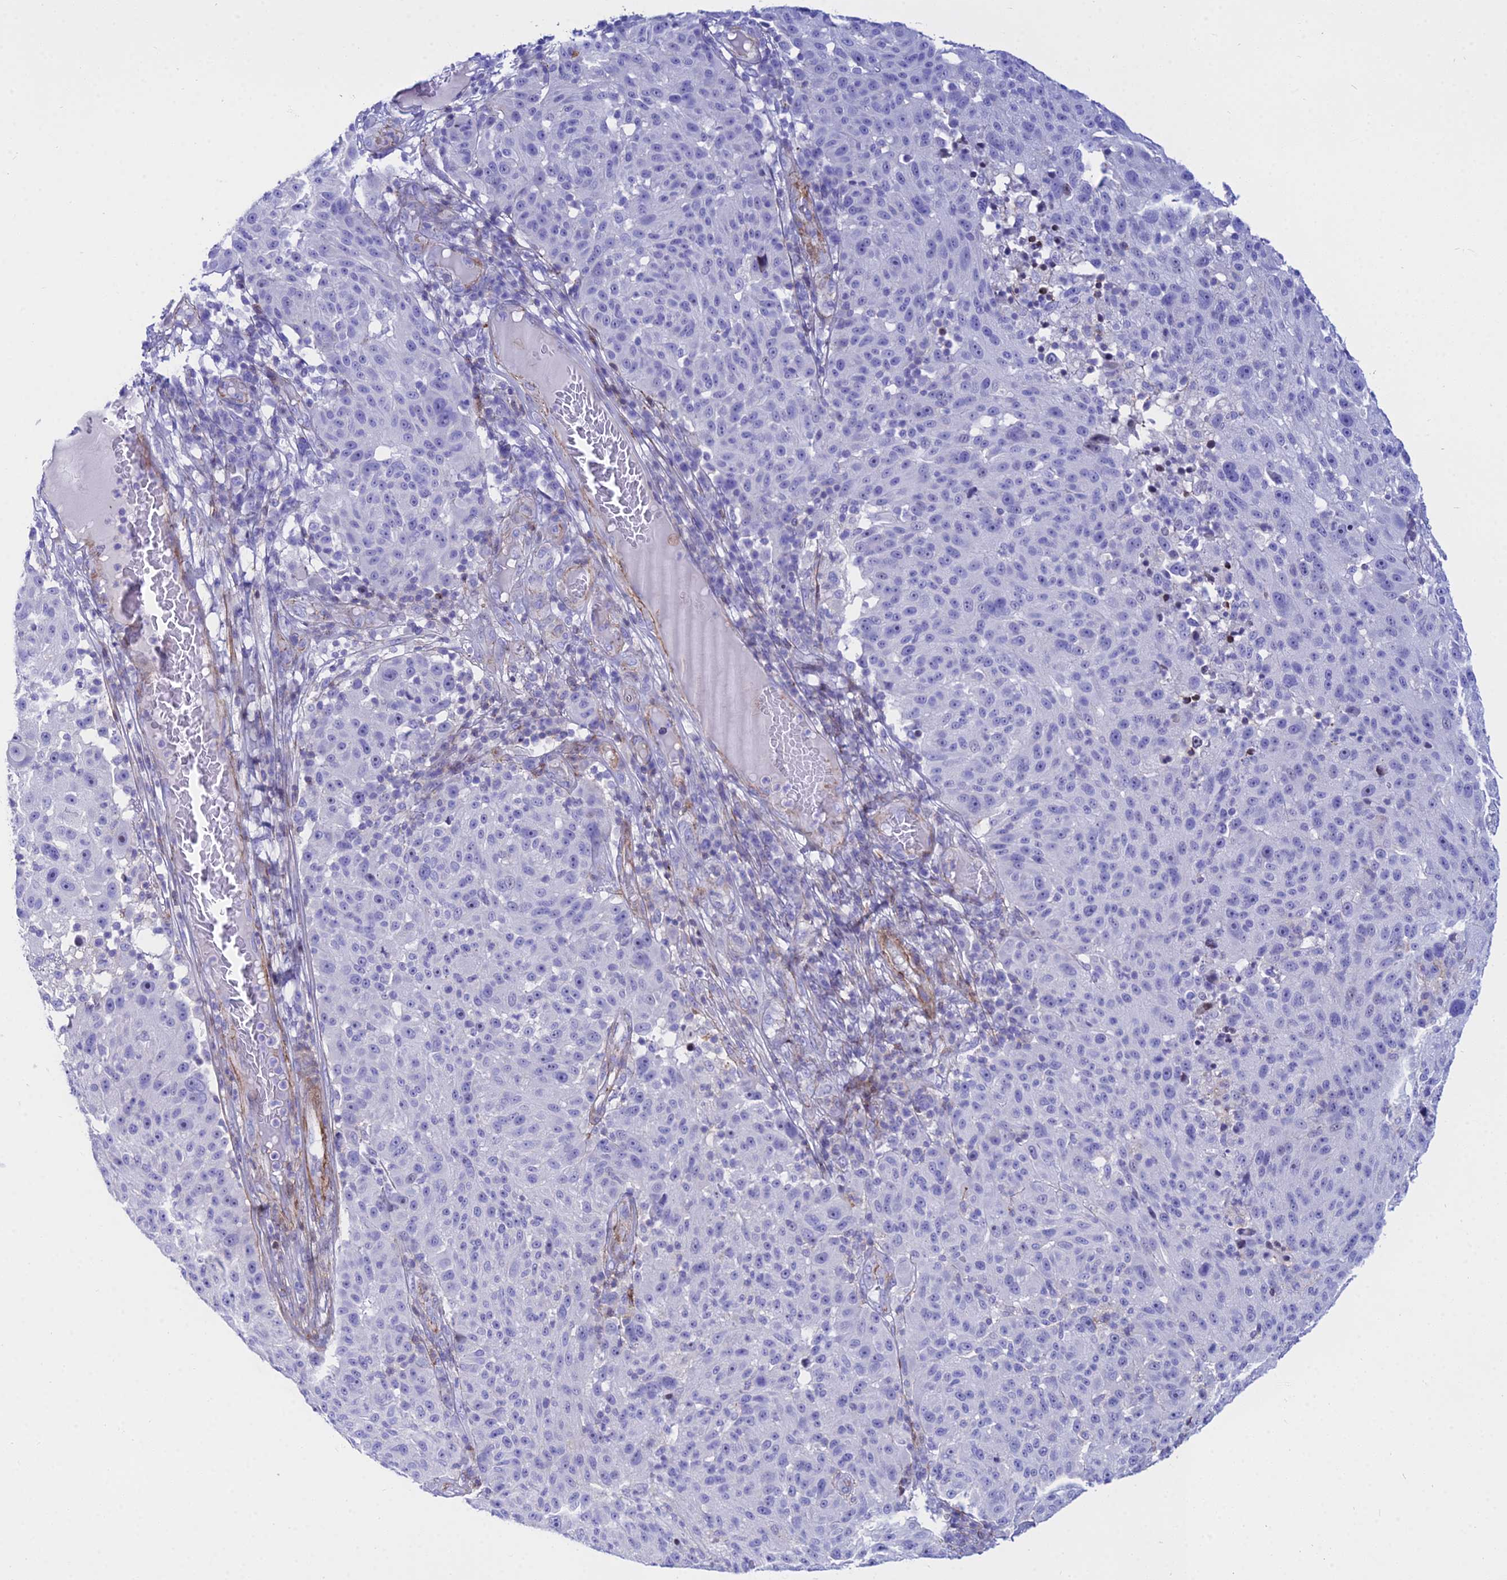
{"staining": {"intensity": "negative", "quantity": "none", "location": "none"}, "tissue": "melanoma", "cell_type": "Tumor cells", "image_type": "cancer", "snomed": [{"axis": "morphology", "description": "Malignant melanoma, NOS"}, {"axis": "topography", "description": "Skin"}], "caption": "DAB immunohistochemical staining of human melanoma demonstrates no significant positivity in tumor cells.", "gene": "DLX1", "patient": {"sex": "male", "age": 53}}